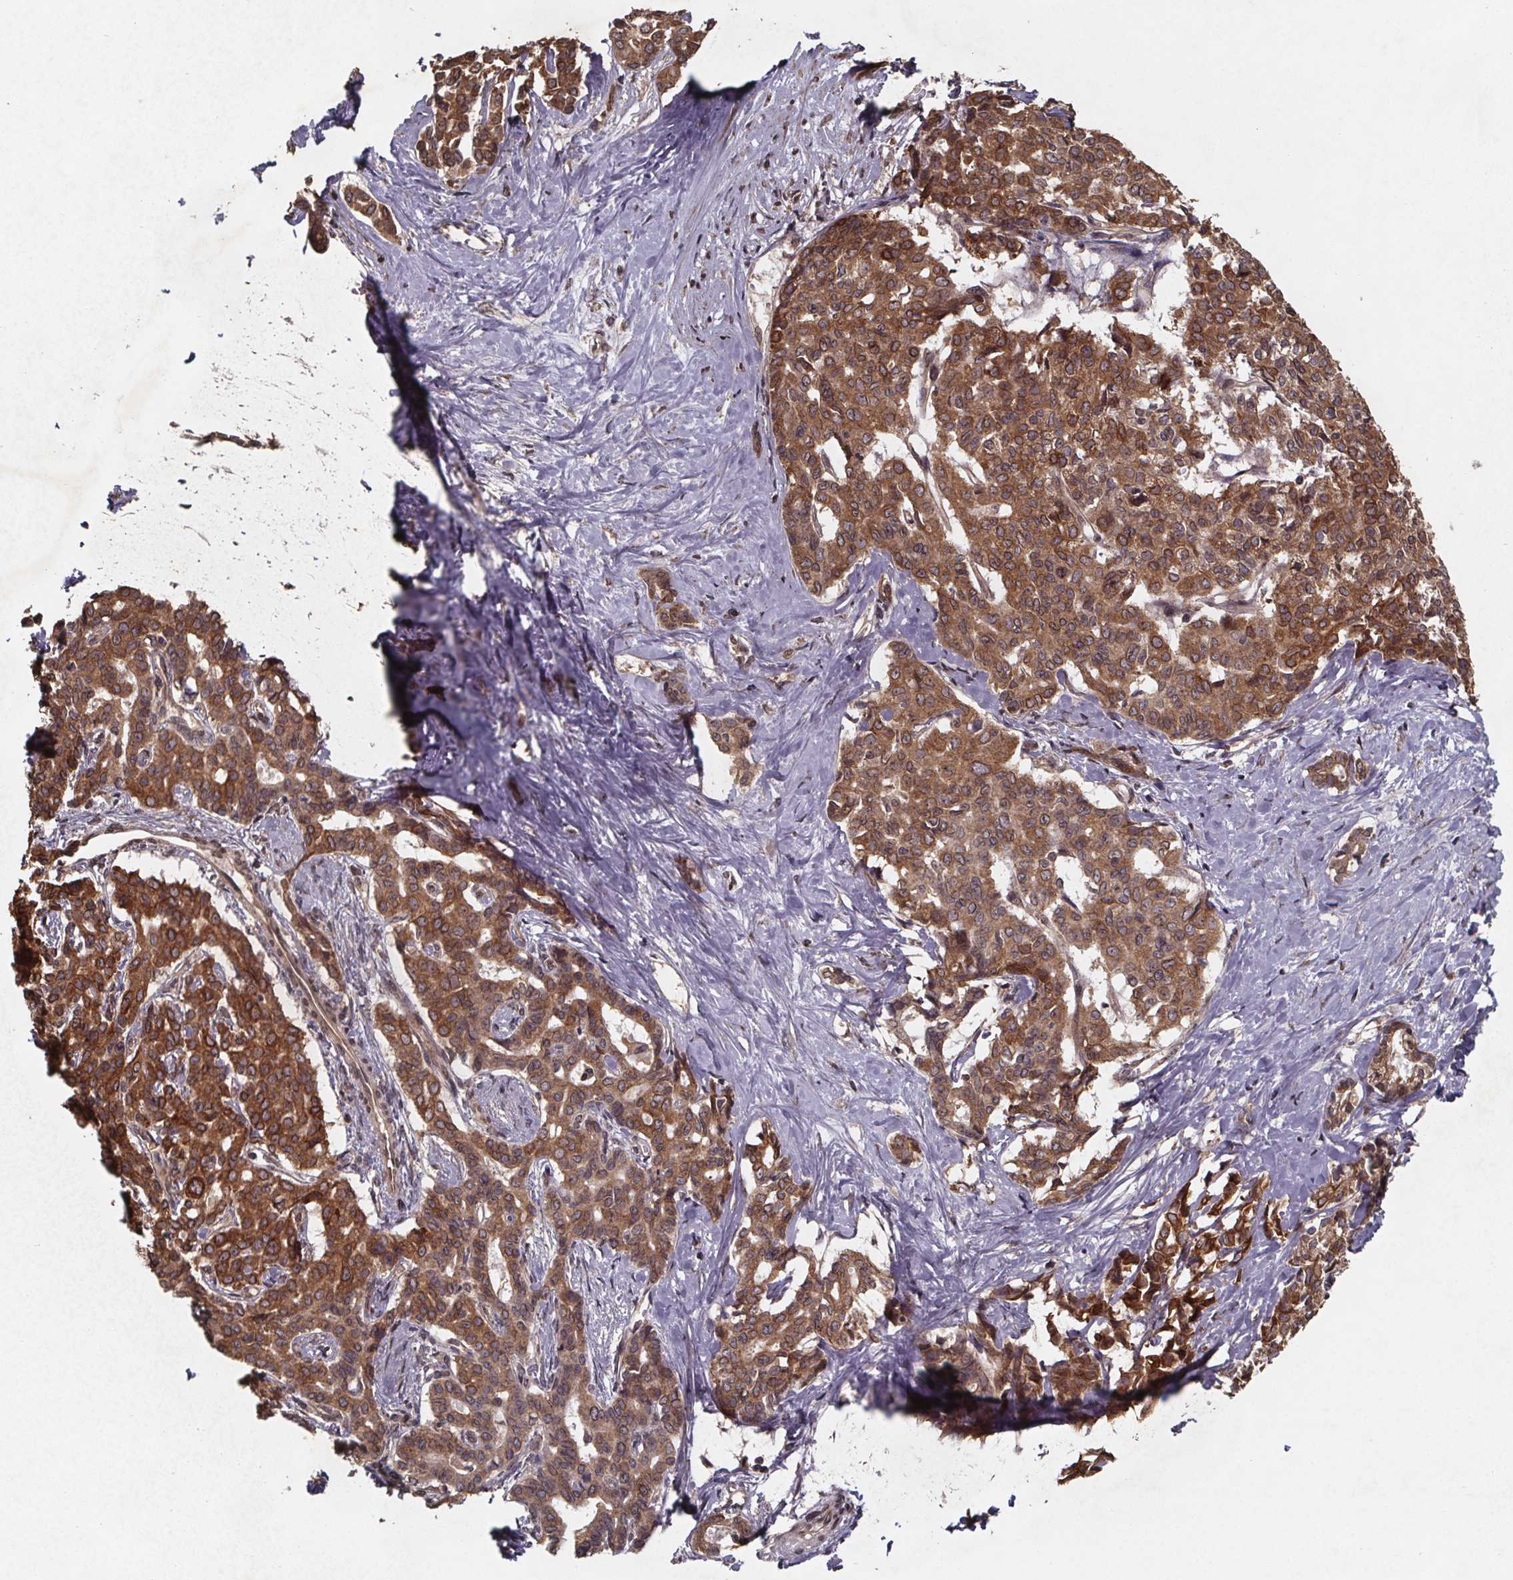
{"staining": {"intensity": "moderate", "quantity": ">75%", "location": "cytoplasmic/membranous"}, "tissue": "liver cancer", "cell_type": "Tumor cells", "image_type": "cancer", "snomed": [{"axis": "morphology", "description": "Cholangiocarcinoma"}, {"axis": "topography", "description": "Liver"}], "caption": "DAB (3,3'-diaminobenzidine) immunohistochemical staining of liver cancer (cholangiocarcinoma) shows moderate cytoplasmic/membranous protein positivity in approximately >75% of tumor cells.", "gene": "PIERCE2", "patient": {"sex": "female", "age": 47}}